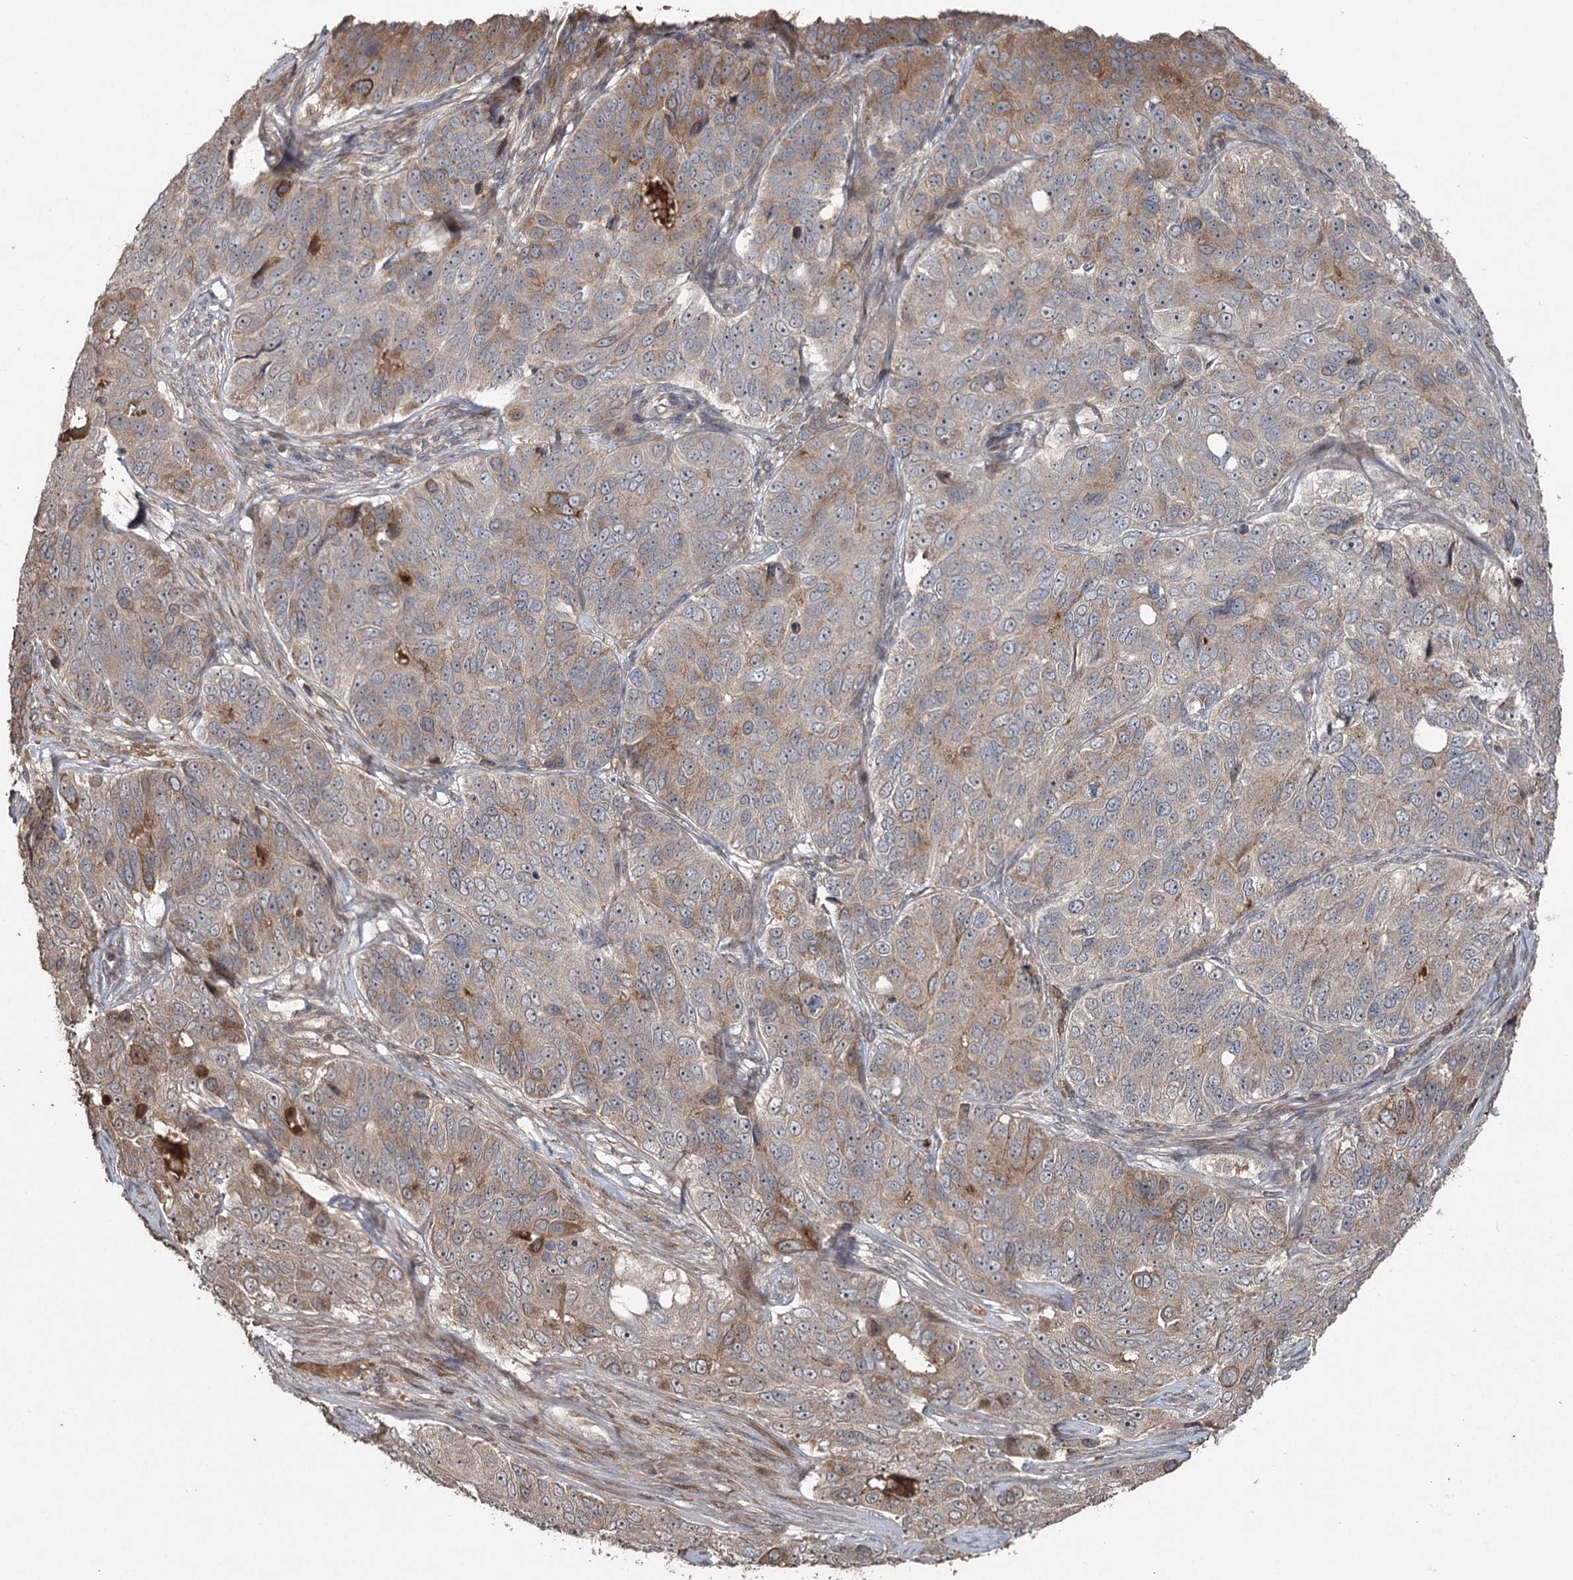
{"staining": {"intensity": "weak", "quantity": "25%-75%", "location": "cytoplasmic/membranous"}, "tissue": "ovarian cancer", "cell_type": "Tumor cells", "image_type": "cancer", "snomed": [{"axis": "morphology", "description": "Carcinoma, endometroid"}, {"axis": "topography", "description": "Ovary"}], "caption": "Human ovarian cancer stained for a protein (brown) demonstrates weak cytoplasmic/membranous positive staining in approximately 25%-75% of tumor cells.", "gene": "MAPK8IP2", "patient": {"sex": "female", "age": 51}}